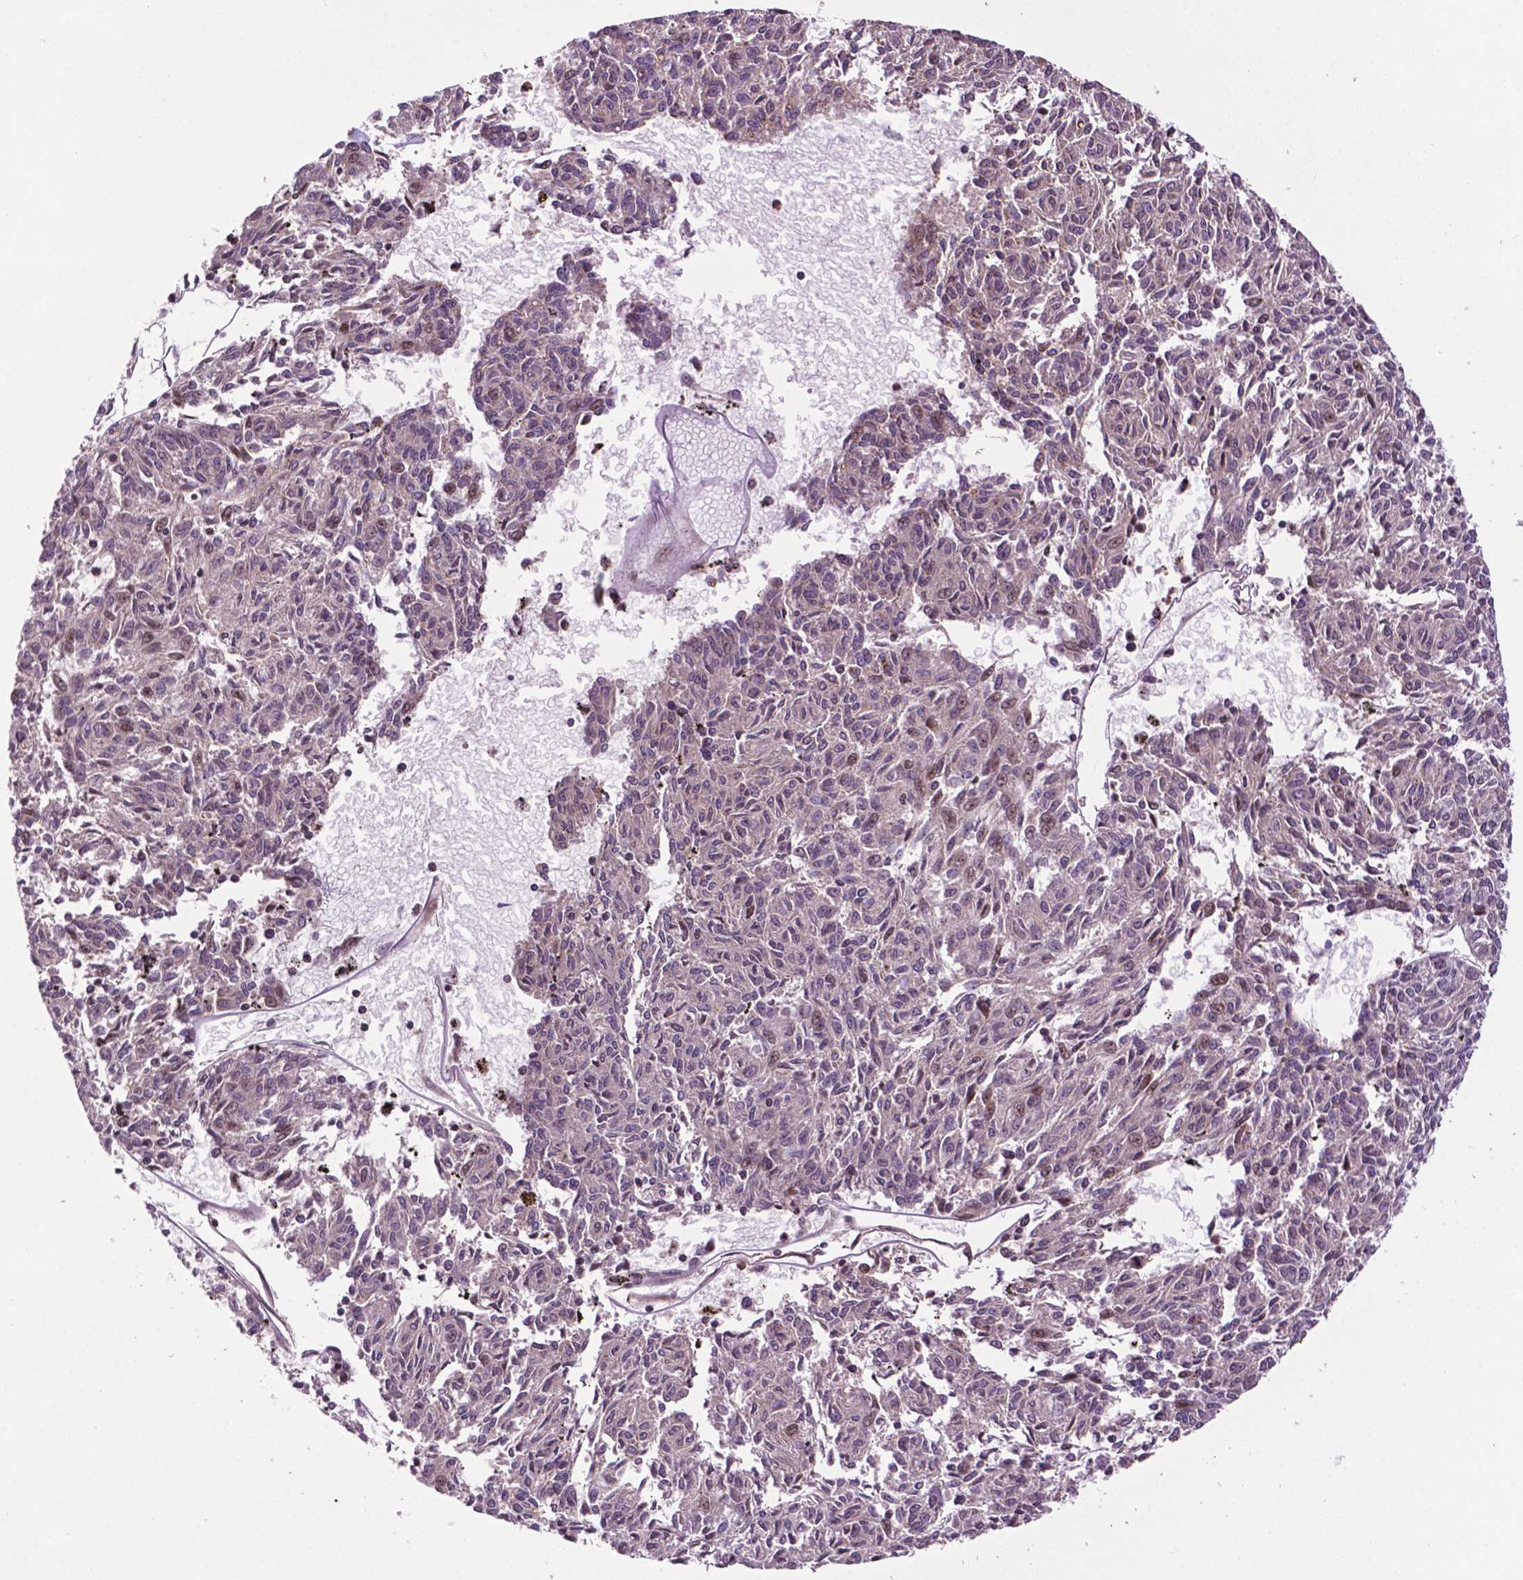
{"staining": {"intensity": "negative", "quantity": "none", "location": "none"}, "tissue": "melanoma", "cell_type": "Tumor cells", "image_type": "cancer", "snomed": [{"axis": "morphology", "description": "Malignant melanoma, NOS"}, {"axis": "topography", "description": "Skin"}], "caption": "A high-resolution photomicrograph shows immunohistochemistry staining of melanoma, which shows no significant positivity in tumor cells.", "gene": "TMX2", "patient": {"sex": "female", "age": 72}}